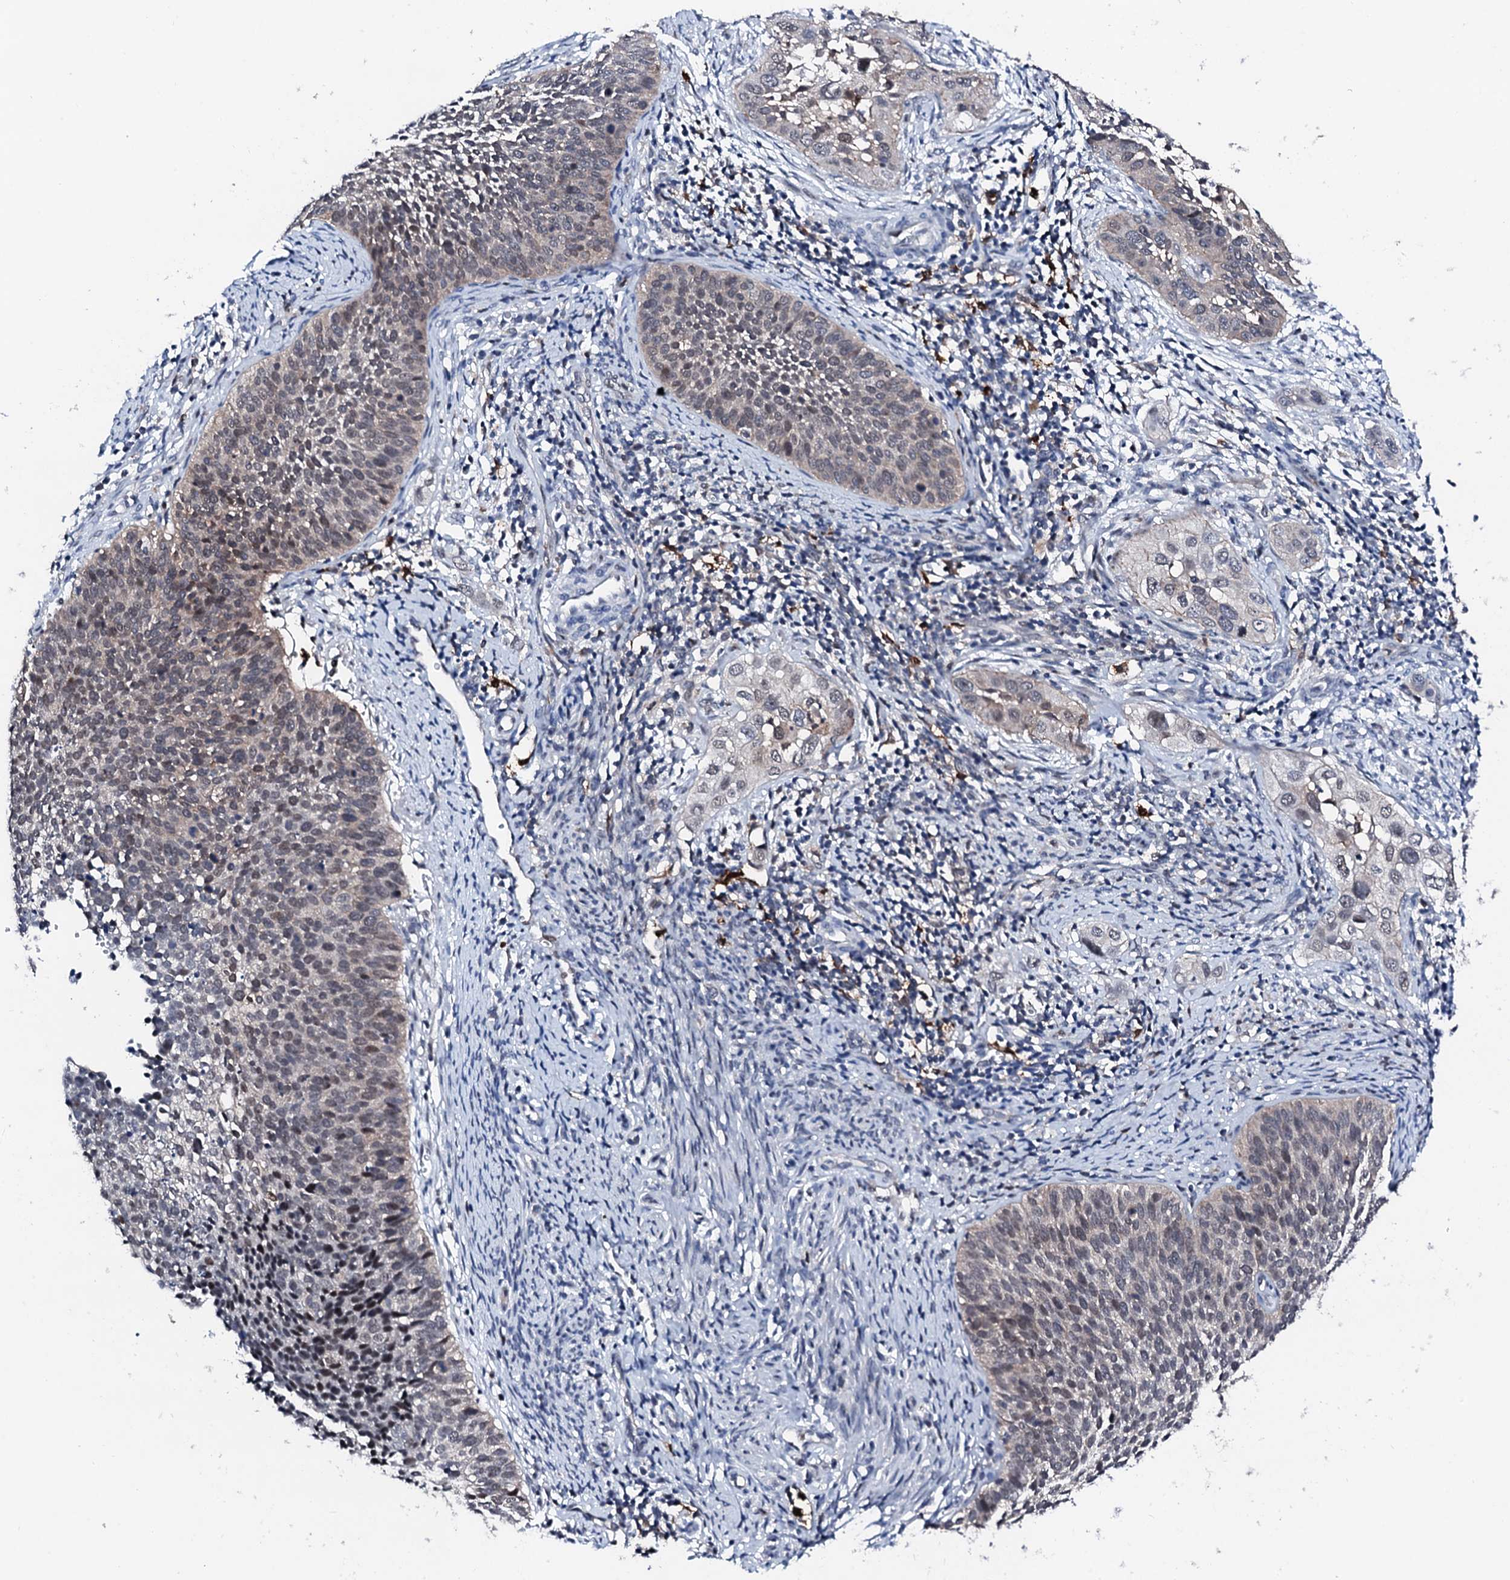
{"staining": {"intensity": "weak", "quantity": "<25%", "location": "cytoplasmic/membranous,nuclear"}, "tissue": "cervical cancer", "cell_type": "Tumor cells", "image_type": "cancer", "snomed": [{"axis": "morphology", "description": "Squamous cell carcinoma, NOS"}, {"axis": "topography", "description": "Cervix"}], "caption": "Tumor cells are negative for protein expression in human cervical cancer (squamous cell carcinoma). Brightfield microscopy of IHC stained with DAB (3,3'-diaminobenzidine) (brown) and hematoxylin (blue), captured at high magnification.", "gene": "TRAFD1", "patient": {"sex": "female", "age": 34}}